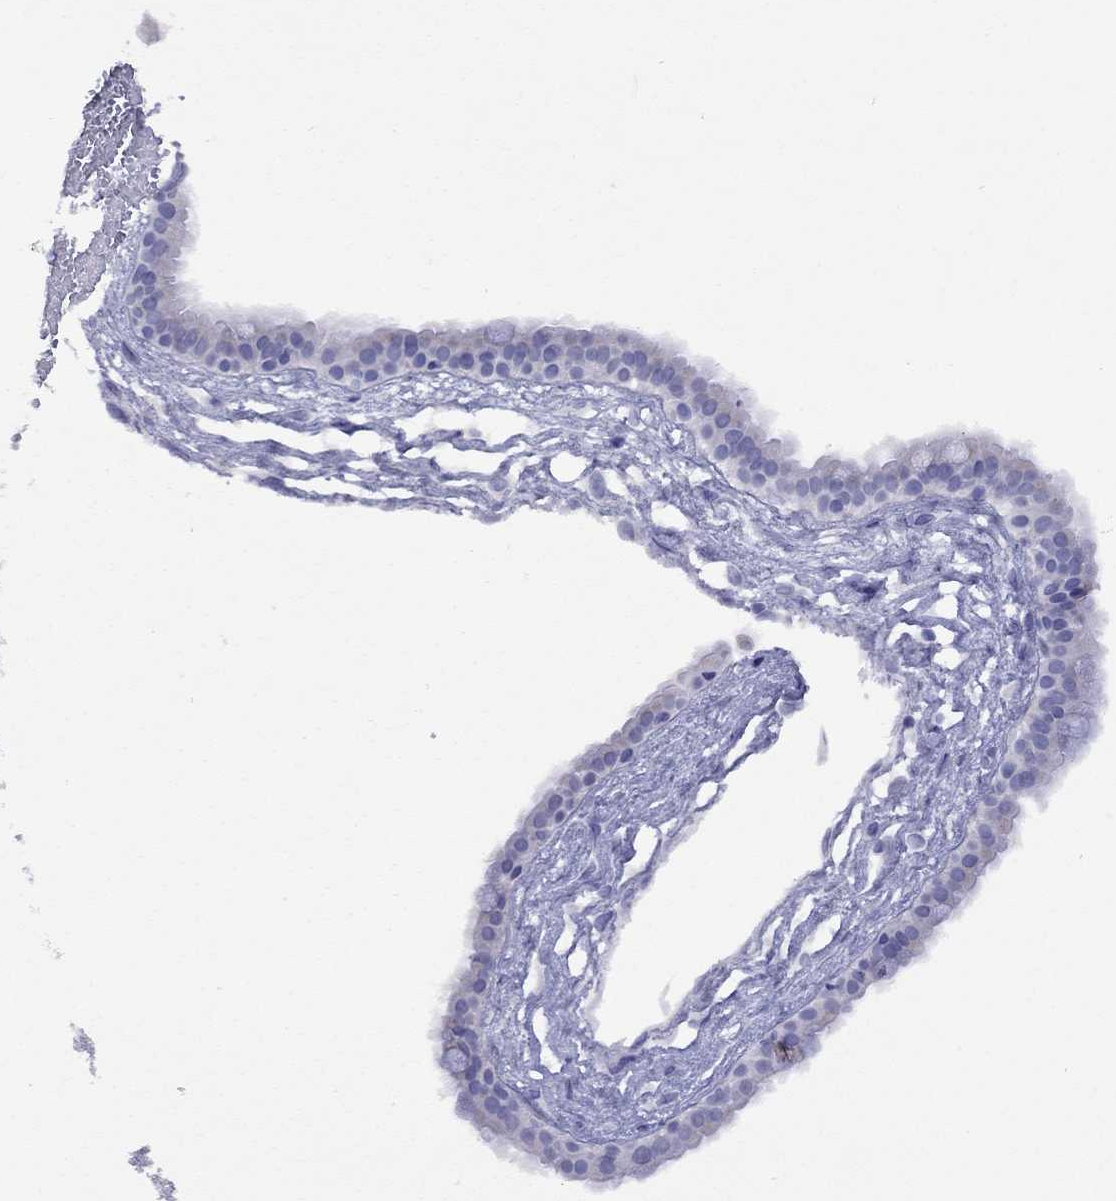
{"staining": {"intensity": "negative", "quantity": "none", "location": "none"}, "tissue": "nasopharynx", "cell_type": "Respiratory epithelial cells", "image_type": "normal", "snomed": [{"axis": "morphology", "description": "Normal tissue, NOS"}, {"axis": "topography", "description": "Nasopharynx"}], "caption": "Human nasopharynx stained for a protein using immunohistochemistry exhibits no expression in respiratory epithelial cells.", "gene": "FIGLA", "patient": {"sex": "male", "age": 24}}